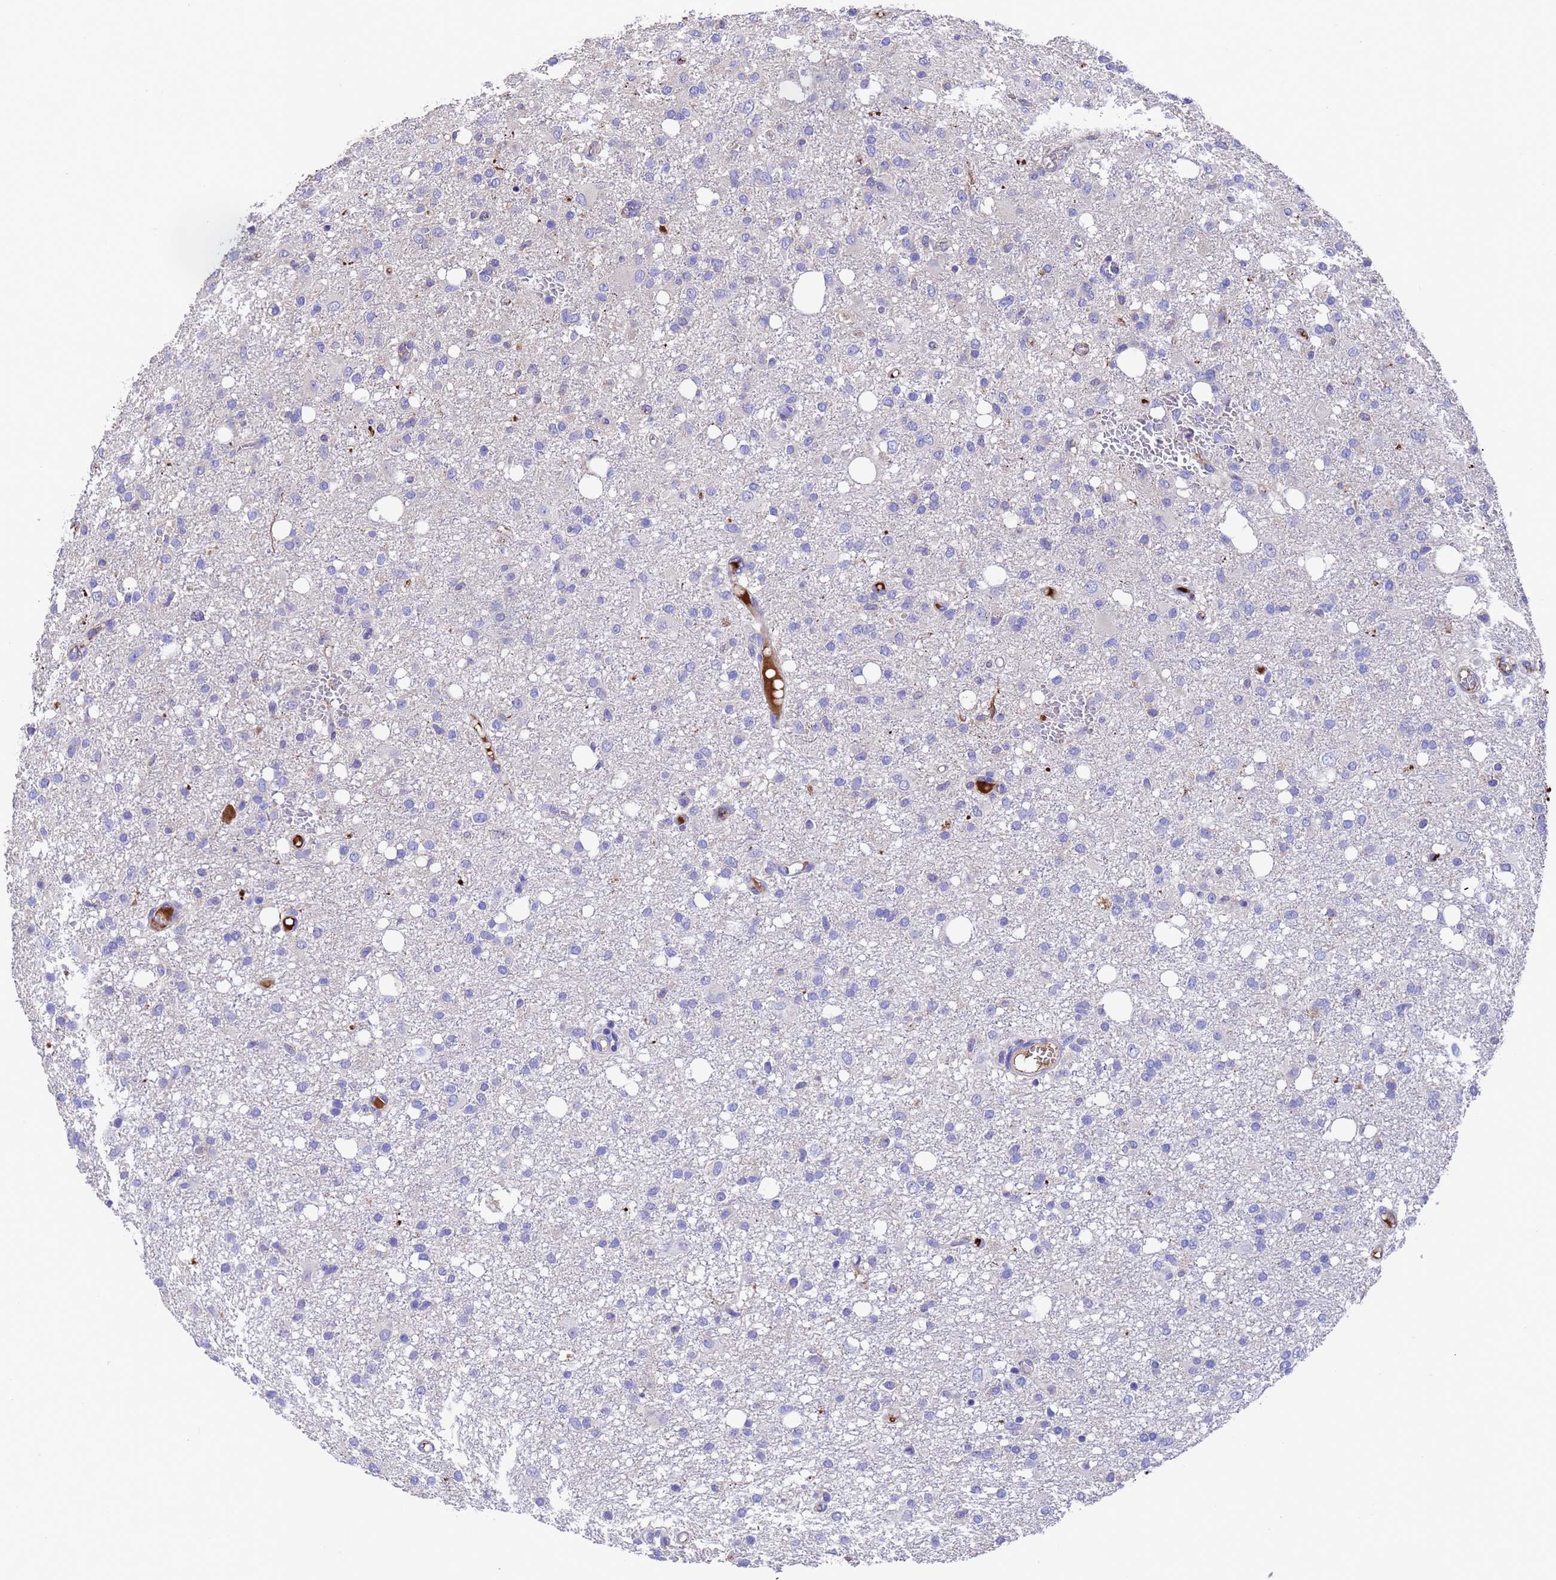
{"staining": {"intensity": "negative", "quantity": "none", "location": "none"}, "tissue": "glioma", "cell_type": "Tumor cells", "image_type": "cancer", "snomed": [{"axis": "morphology", "description": "Glioma, malignant, High grade"}, {"axis": "topography", "description": "Brain"}], "caption": "DAB immunohistochemical staining of human glioma exhibits no significant expression in tumor cells. (Stains: DAB immunohistochemistry (IHC) with hematoxylin counter stain, Microscopy: brightfield microscopy at high magnification).", "gene": "ELP6", "patient": {"sex": "female", "age": 59}}